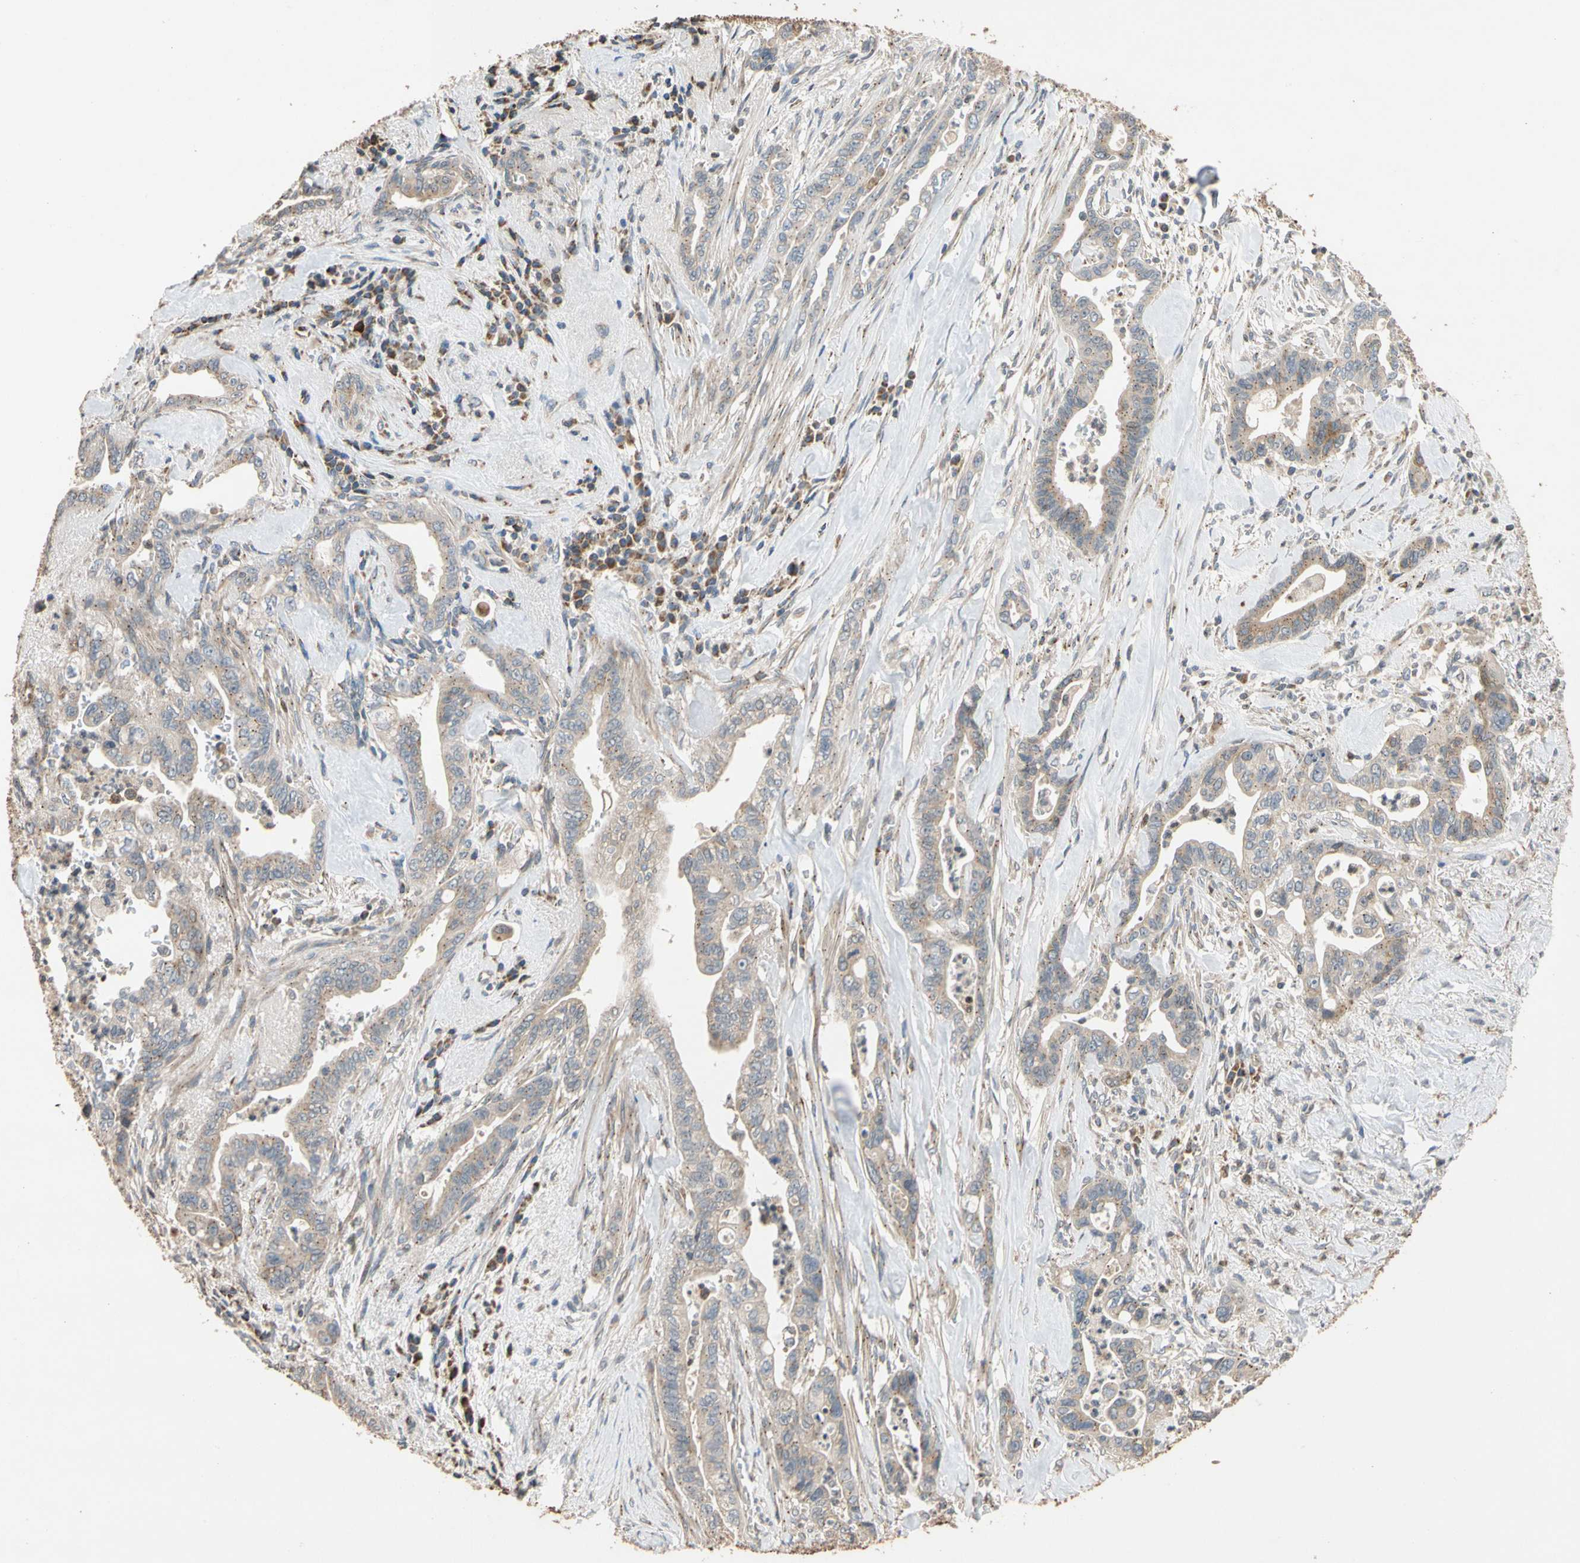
{"staining": {"intensity": "weak", "quantity": "25%-75%", "location": "cytoplasmic/membranous"}, "tissue": "pancreatic cancer", "cell_type": "Tumor cells", "image_type": "cancer", "snomed": [{"axis": "morphology", "description": "Adenocarcinoma, NOS"}, {"axis": "topography", "description": "Pancreas"}], "caption": "A brown stain labels weak cytoplasmic/membranous staining of a protein in human pancreatic cancer (adenocarcinoma) tumor cells.", "gene": "IP6K2", "patient": {"sex": "male", "age": 70}}